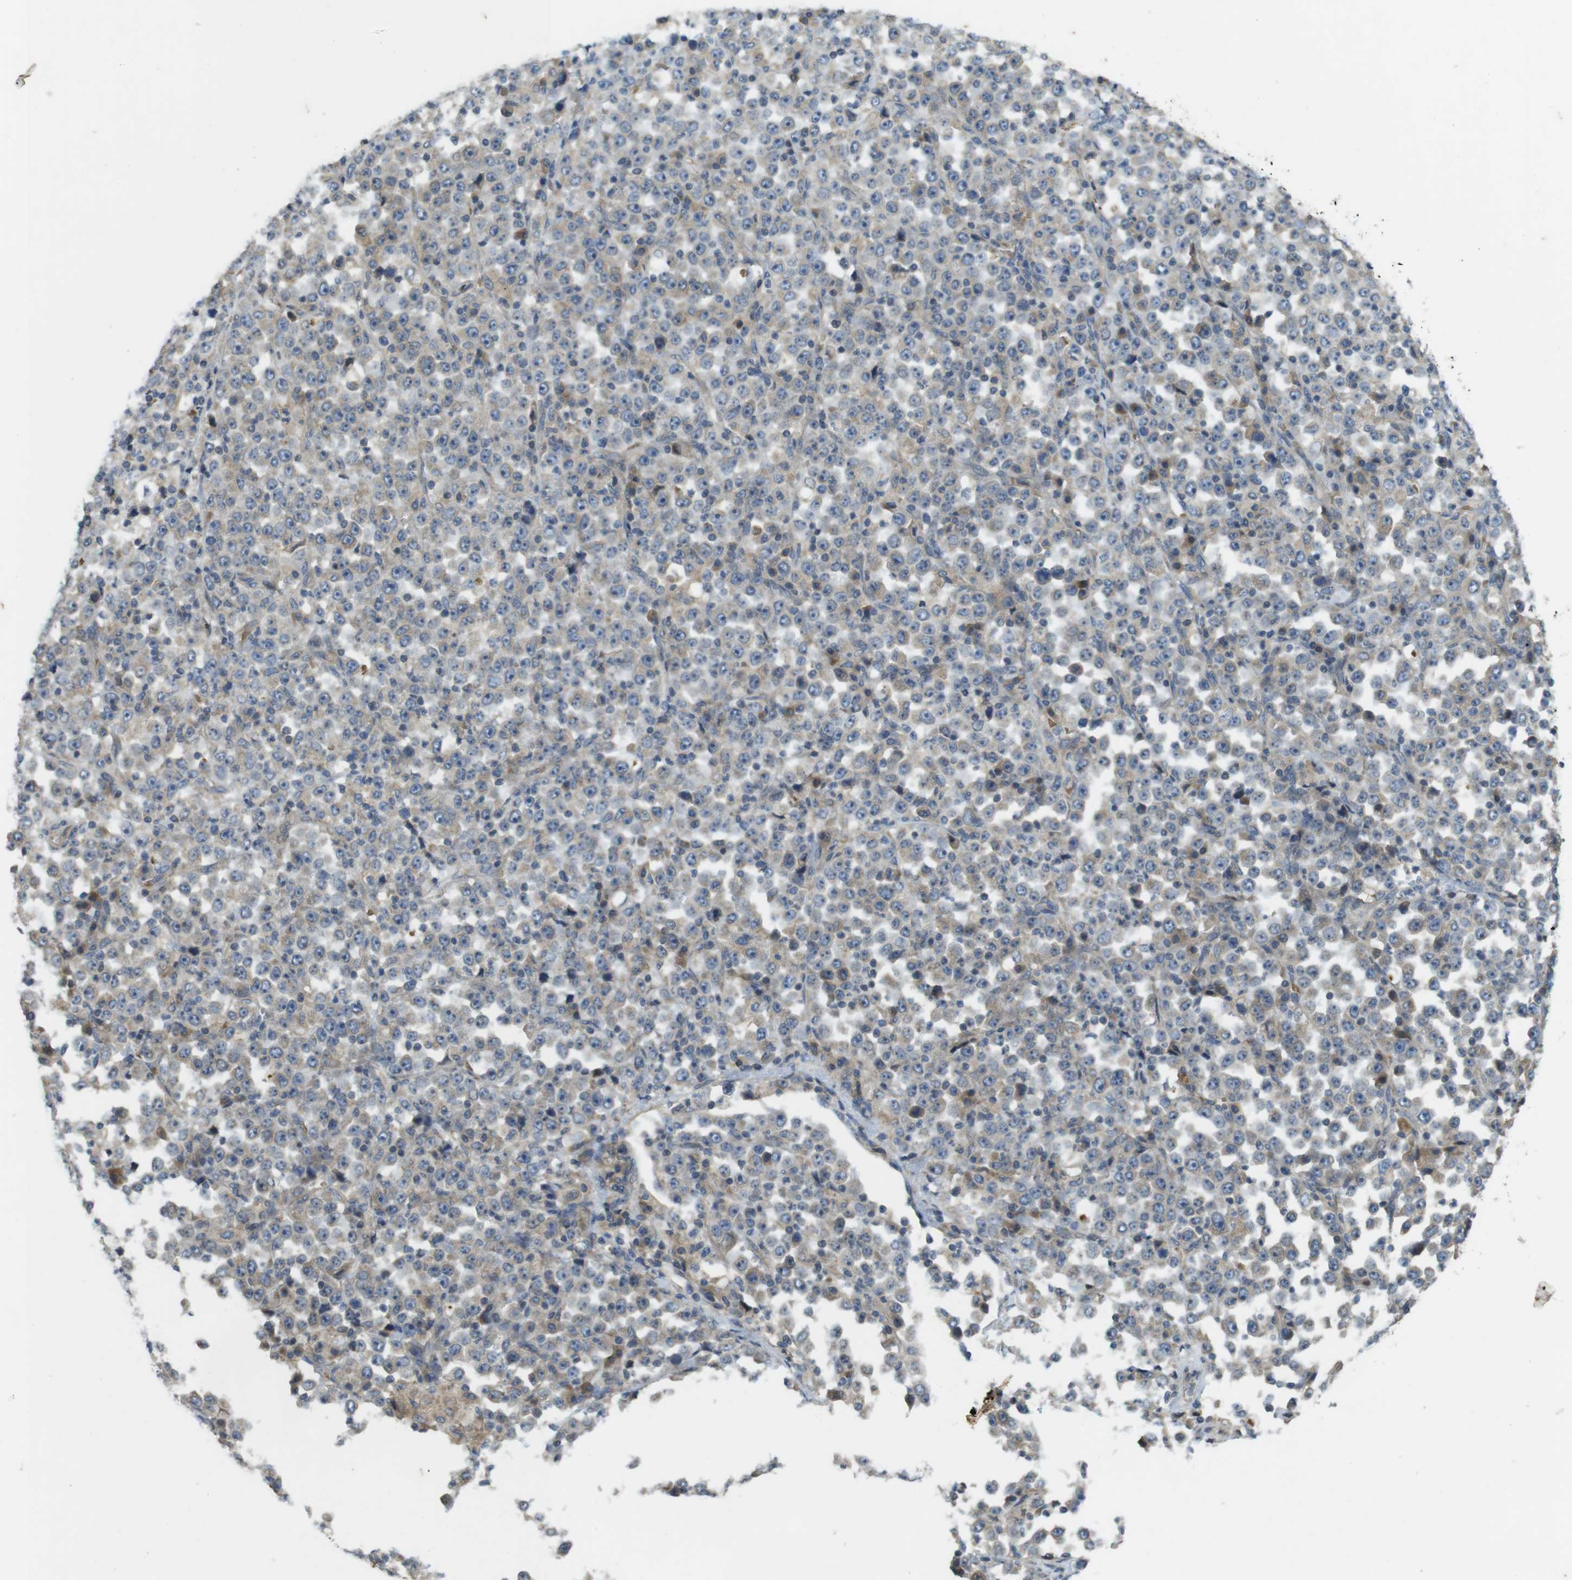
{"staining": {"intensity": "weak", "quantity": "25%-75%", "location": "cytoplasmic/membranous"}, "tissue": "stomach cancer", "cell_type": "Tumor cells", "image_type": "cancer", "snomed": [{"axis": "morphology", "description": "Normal tissue, NOS"}, {"axis": "morphology", "description": "Adenocarcinoma, NOS"}, {"axis": "topography", "description": "Stomach, upper"}, {"axis": "topography", "description": "Stomach"}], "caption": "A brown stain labels weak cytoplasmic/membranous positivity of a protein in stomach cancer tumor cells.", "gene": "CLTC", "patient": {"sex": "male", "age": 59}}